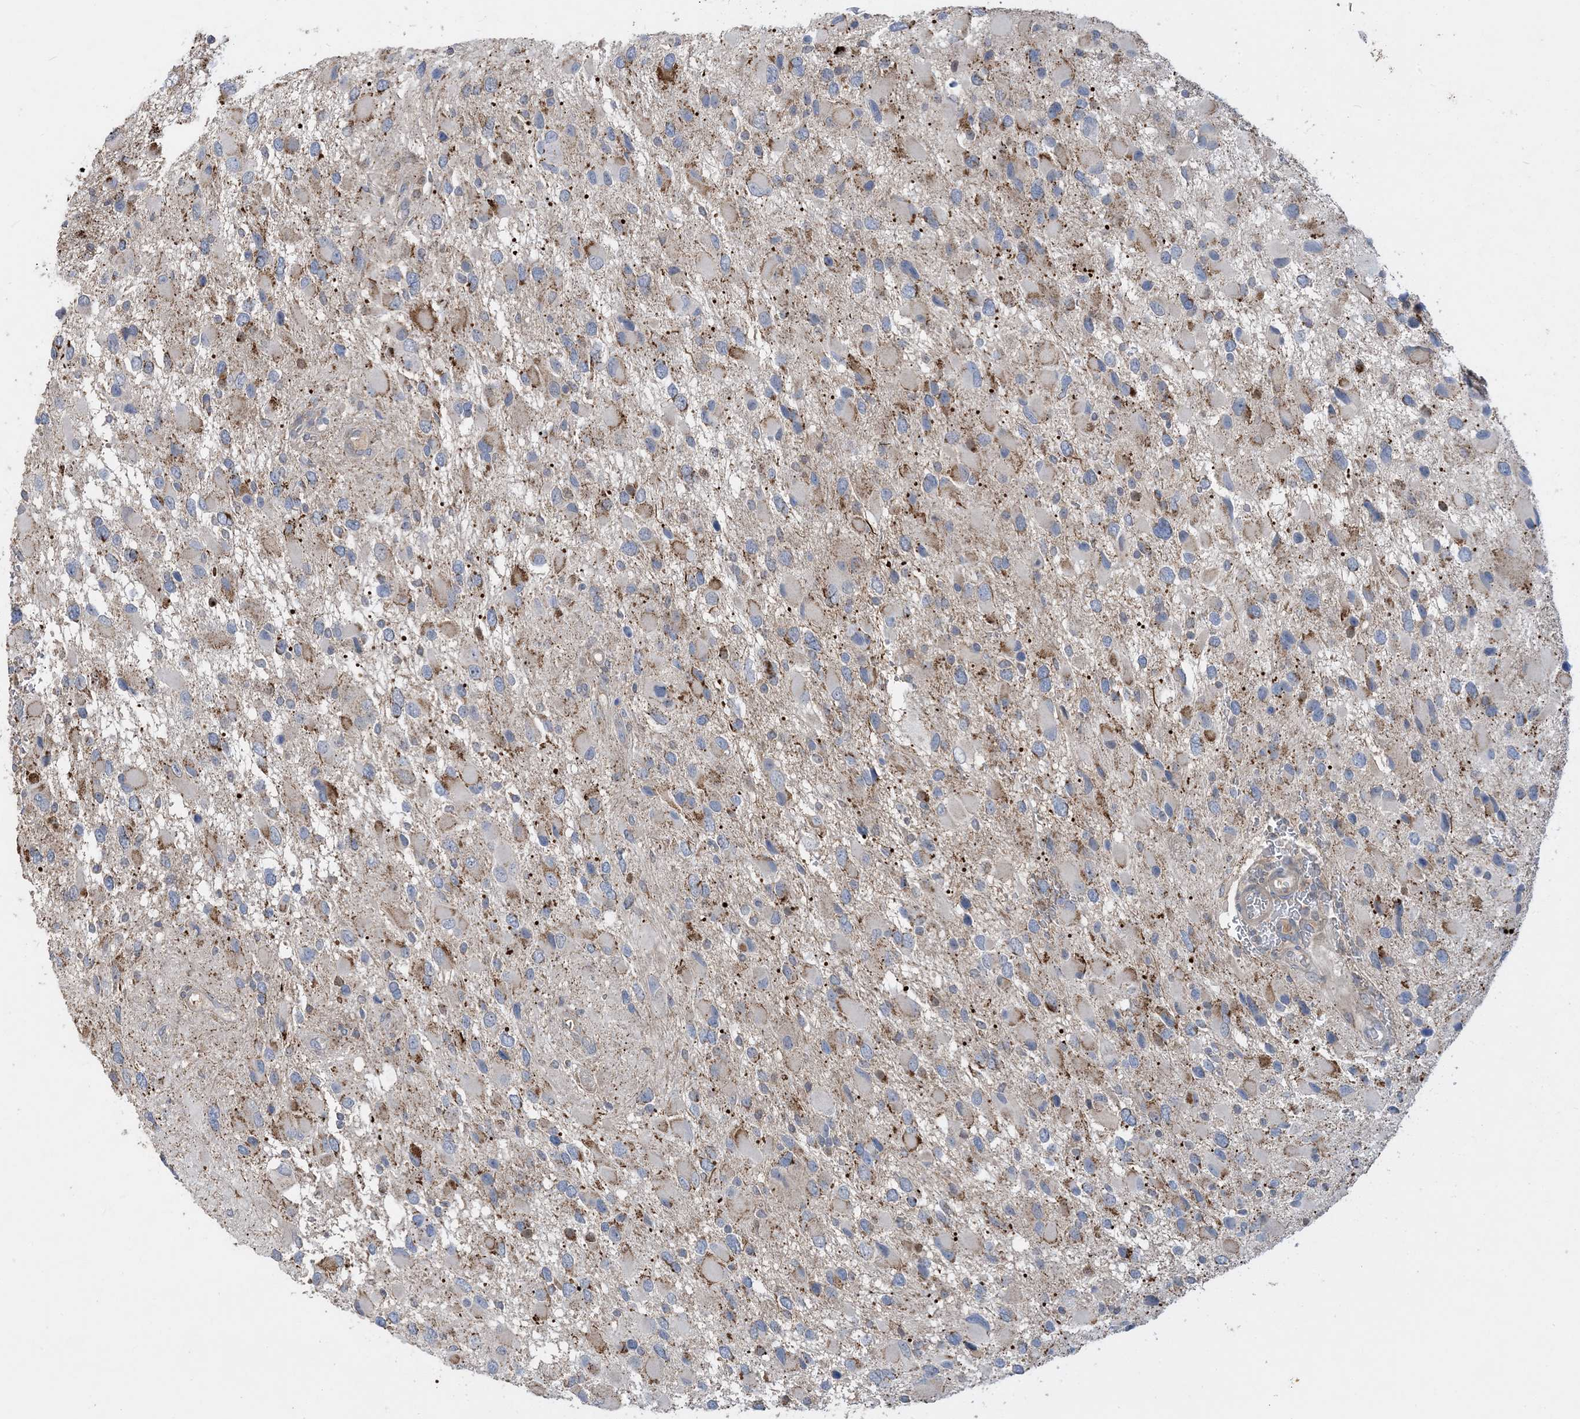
{"staining": {"intensity": "moderate", "quantity": "<25%", "location": "cytoplasmic/membranous"}, "tissue": "glioma", "cell_type": "Tumor cells", "image_type": "cancer", "snomed": [{"axis": "morphology", "description": "Glioma, malignant, High grade"}, {"axis": "topography", "description": "Brain"}], "caption": "The photomicrograph shows staining of malignant glioma (high-grade), revealing moderate cytoplasmic/membranous protein staining (brown color) within tumor cells.", "gene": "ECHDC1", "patient": {"sex": "male", "age": 53}}